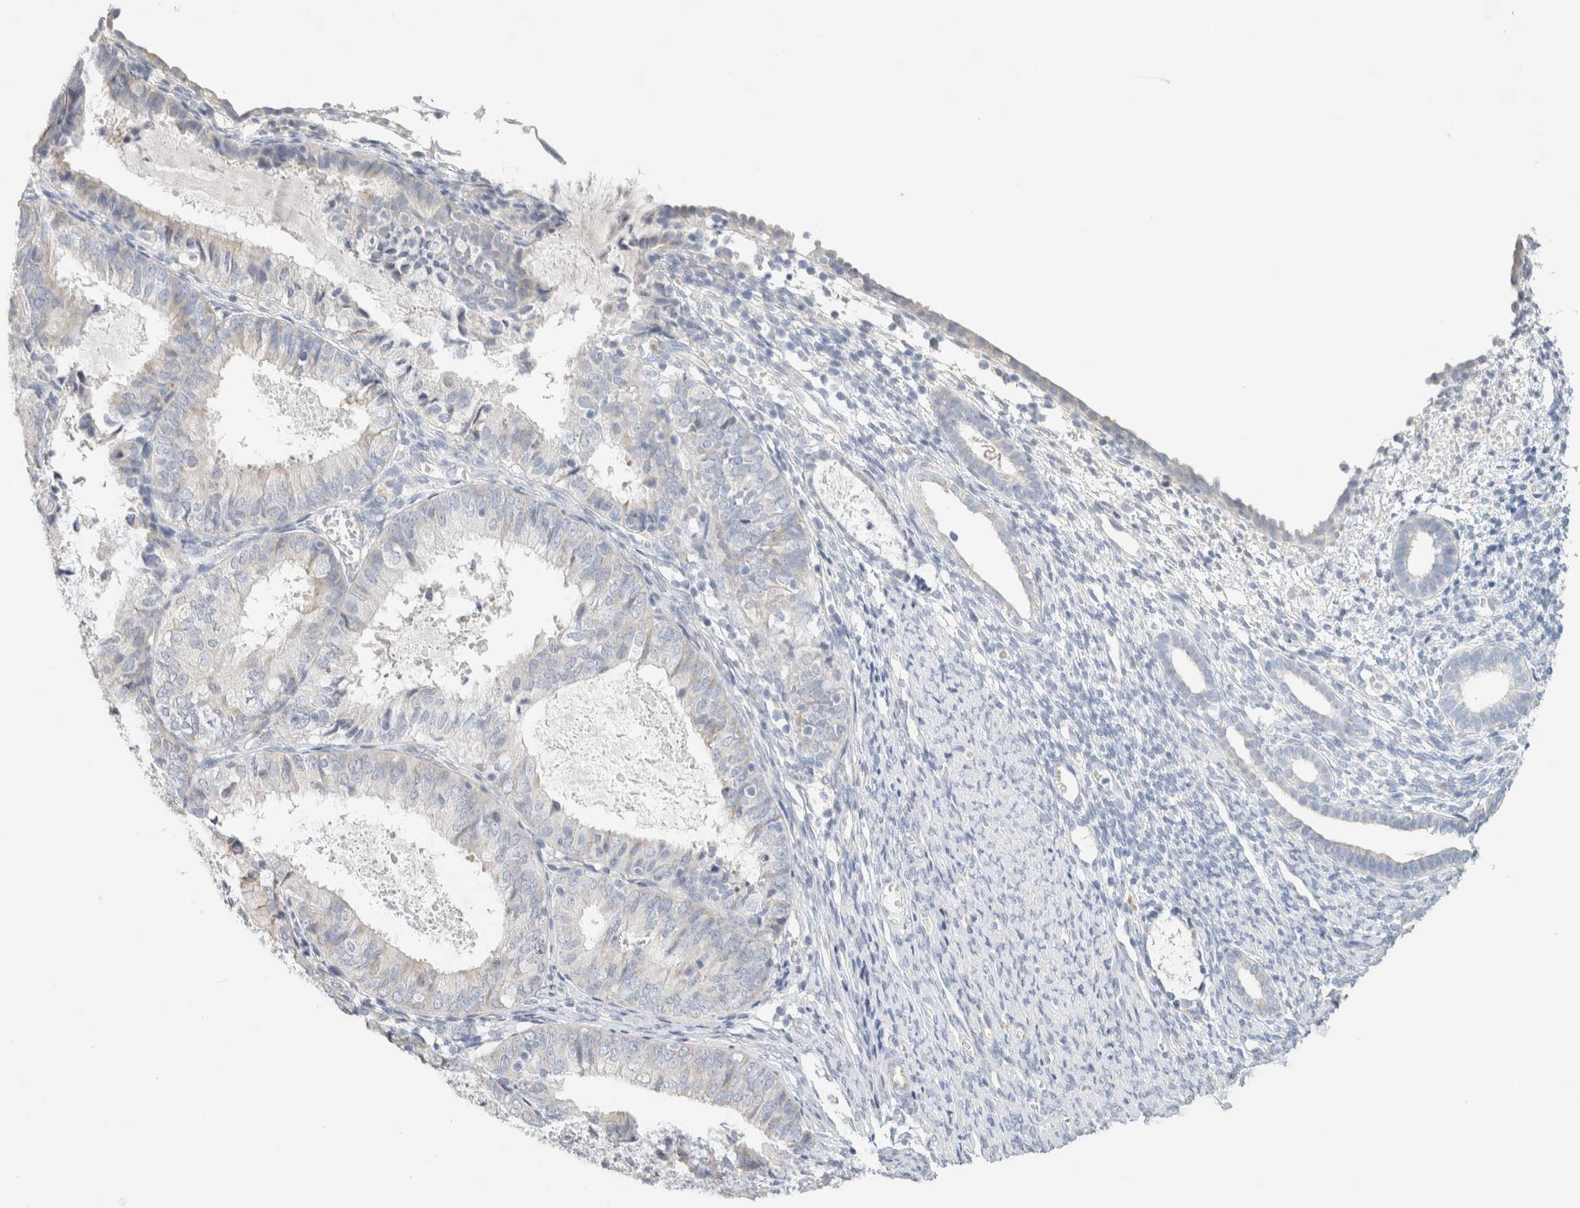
{"staining": {"intensity": "weak", "quantity": "<25%", "location": "cytoplasmic/membranous"}, "tissue": "endometrium", "cell_type": "Cells in endometrial stroma", "image_type": "normal", "snomed": [{"axis": "morphology", "description": "Normal tissue, NOS"}, {"axis": "morphology", "description": "Adenocarcinoma, NOS"}, {"axis": "topography", "description": "Endometrium"}], "caption": "Cells in endometrial stroma show no significant protein staining in normal endometrium.", "gene": "NEFM", "patient": {"sex": "female", "age": 57}}